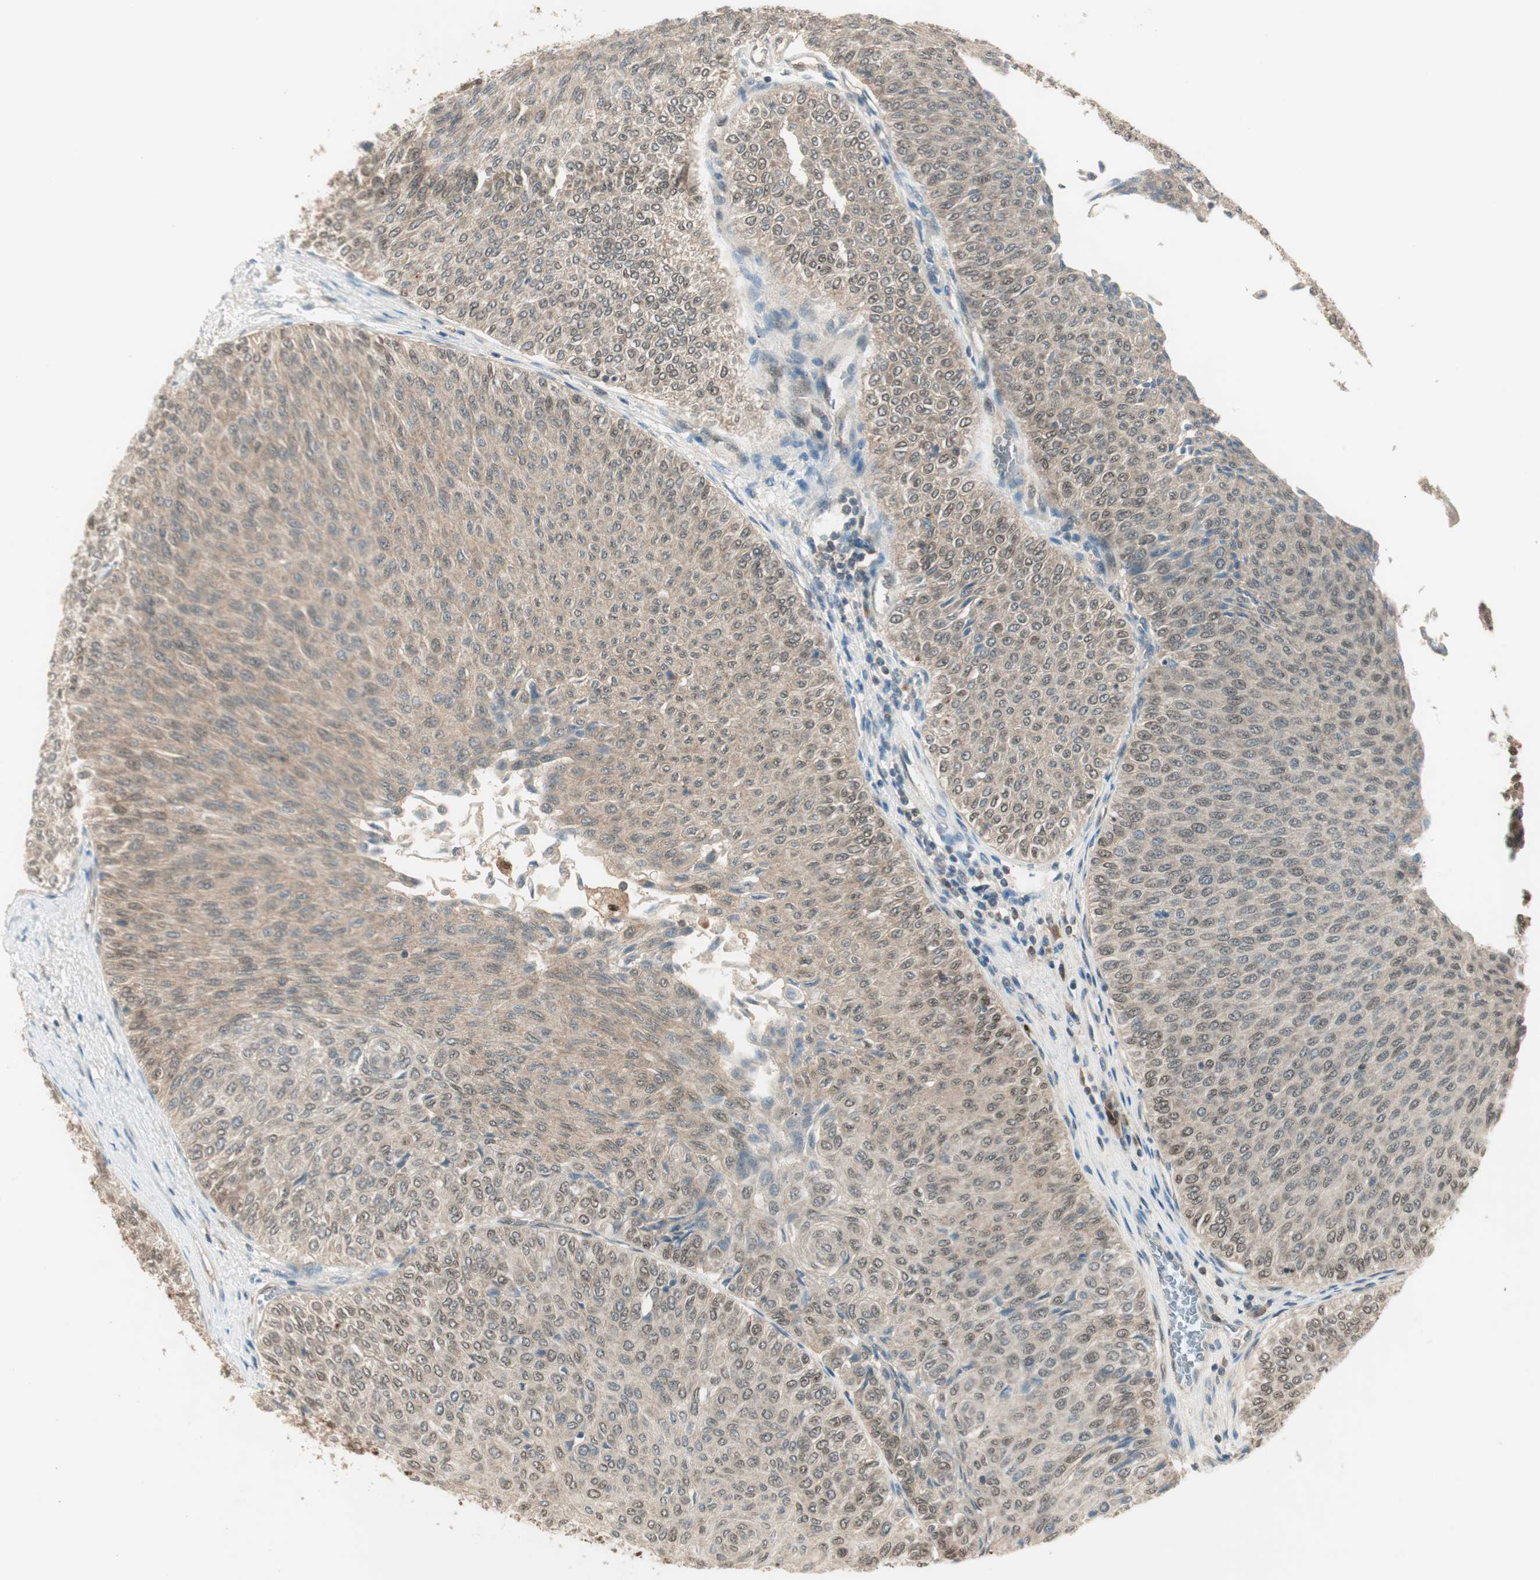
{"staining": {"intensity": "moderate", "quantity": "25%-75%", "location": "cytoplasmic/membranous,nuclear"}, "tissue": "urothelial cancer", "cell_type": "Tumor cells", "image_type": "cancer", "snomed": [{"axis": "morphology", "description": "Urothelial carcinoma, Low grade"}, {"axis": "topography", "description": "Urinary bladder"}], "caption": "Low-grade urothelial carcinoma stained for a protein shows moderate cytoplasmic/membranous and nuclear positivity in tumor cells.", "gene": "LTA4H", "patient": {"sex": "male", "age": 78}}